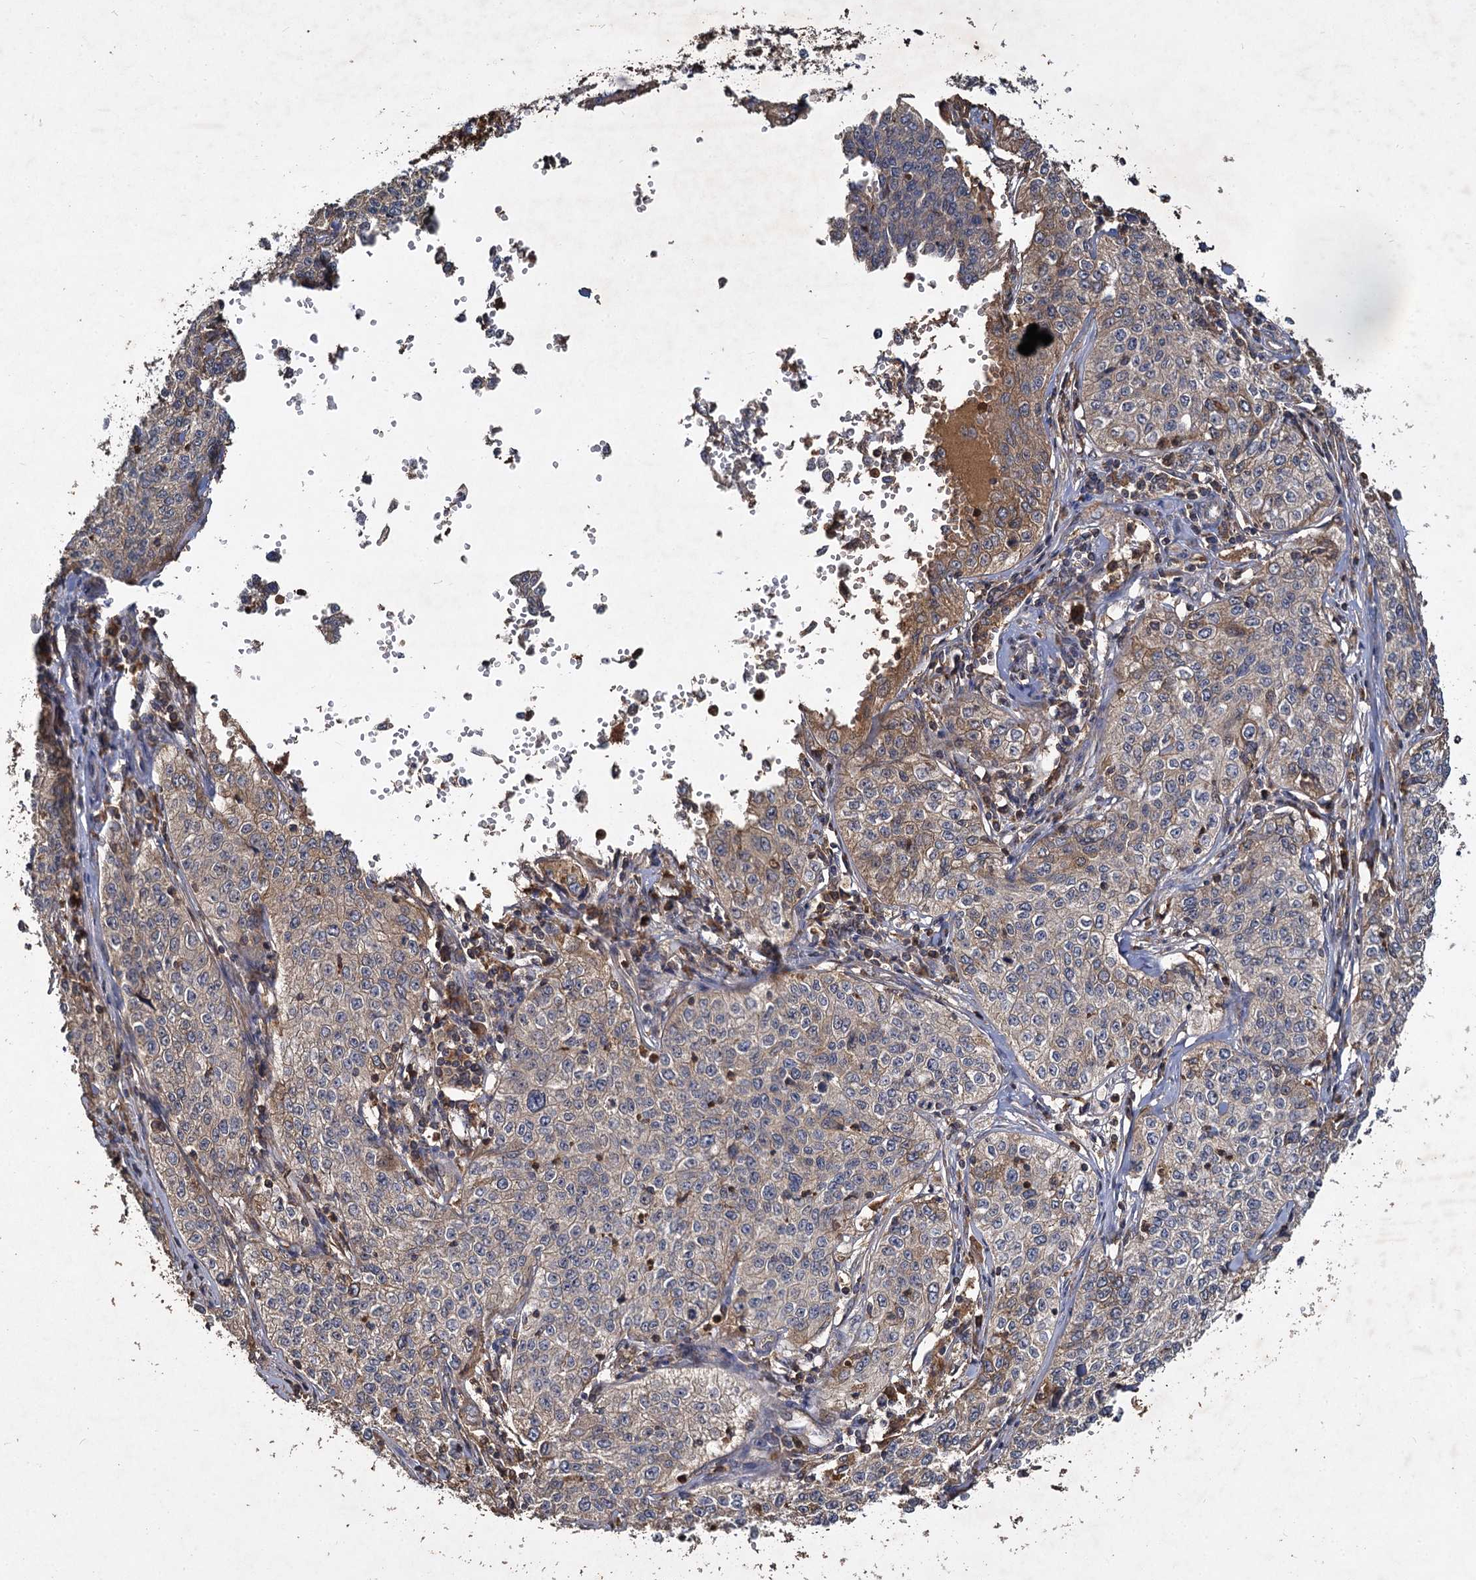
{"staining": {"intensity": "weak", "quantity": "25%-75%", "location": "cytoplasmic/membranous"}, "tissue": "cervical cancer", "cell_type": "Tumor cells", "image_type": "cancer", "snomed": [{"axis": "morphology", "description": "Squamous cell carcinoma, NOS"}, {"axis": "topography", "description": "Cervix"}], "caption": "Immunohistochemical staining of human cervical cancer shows low levels of weak cytoplasmic/membranous protein staining in about 25%-75% of tumor cells. The staining was performed using DAB (3,3'-diaminobenzidine), with brown indicating positive protein expression. Nuclei are stained blue with hematoxylin.", "gene": "GCLC", "patient": {"sex": "female", "age": 35}}